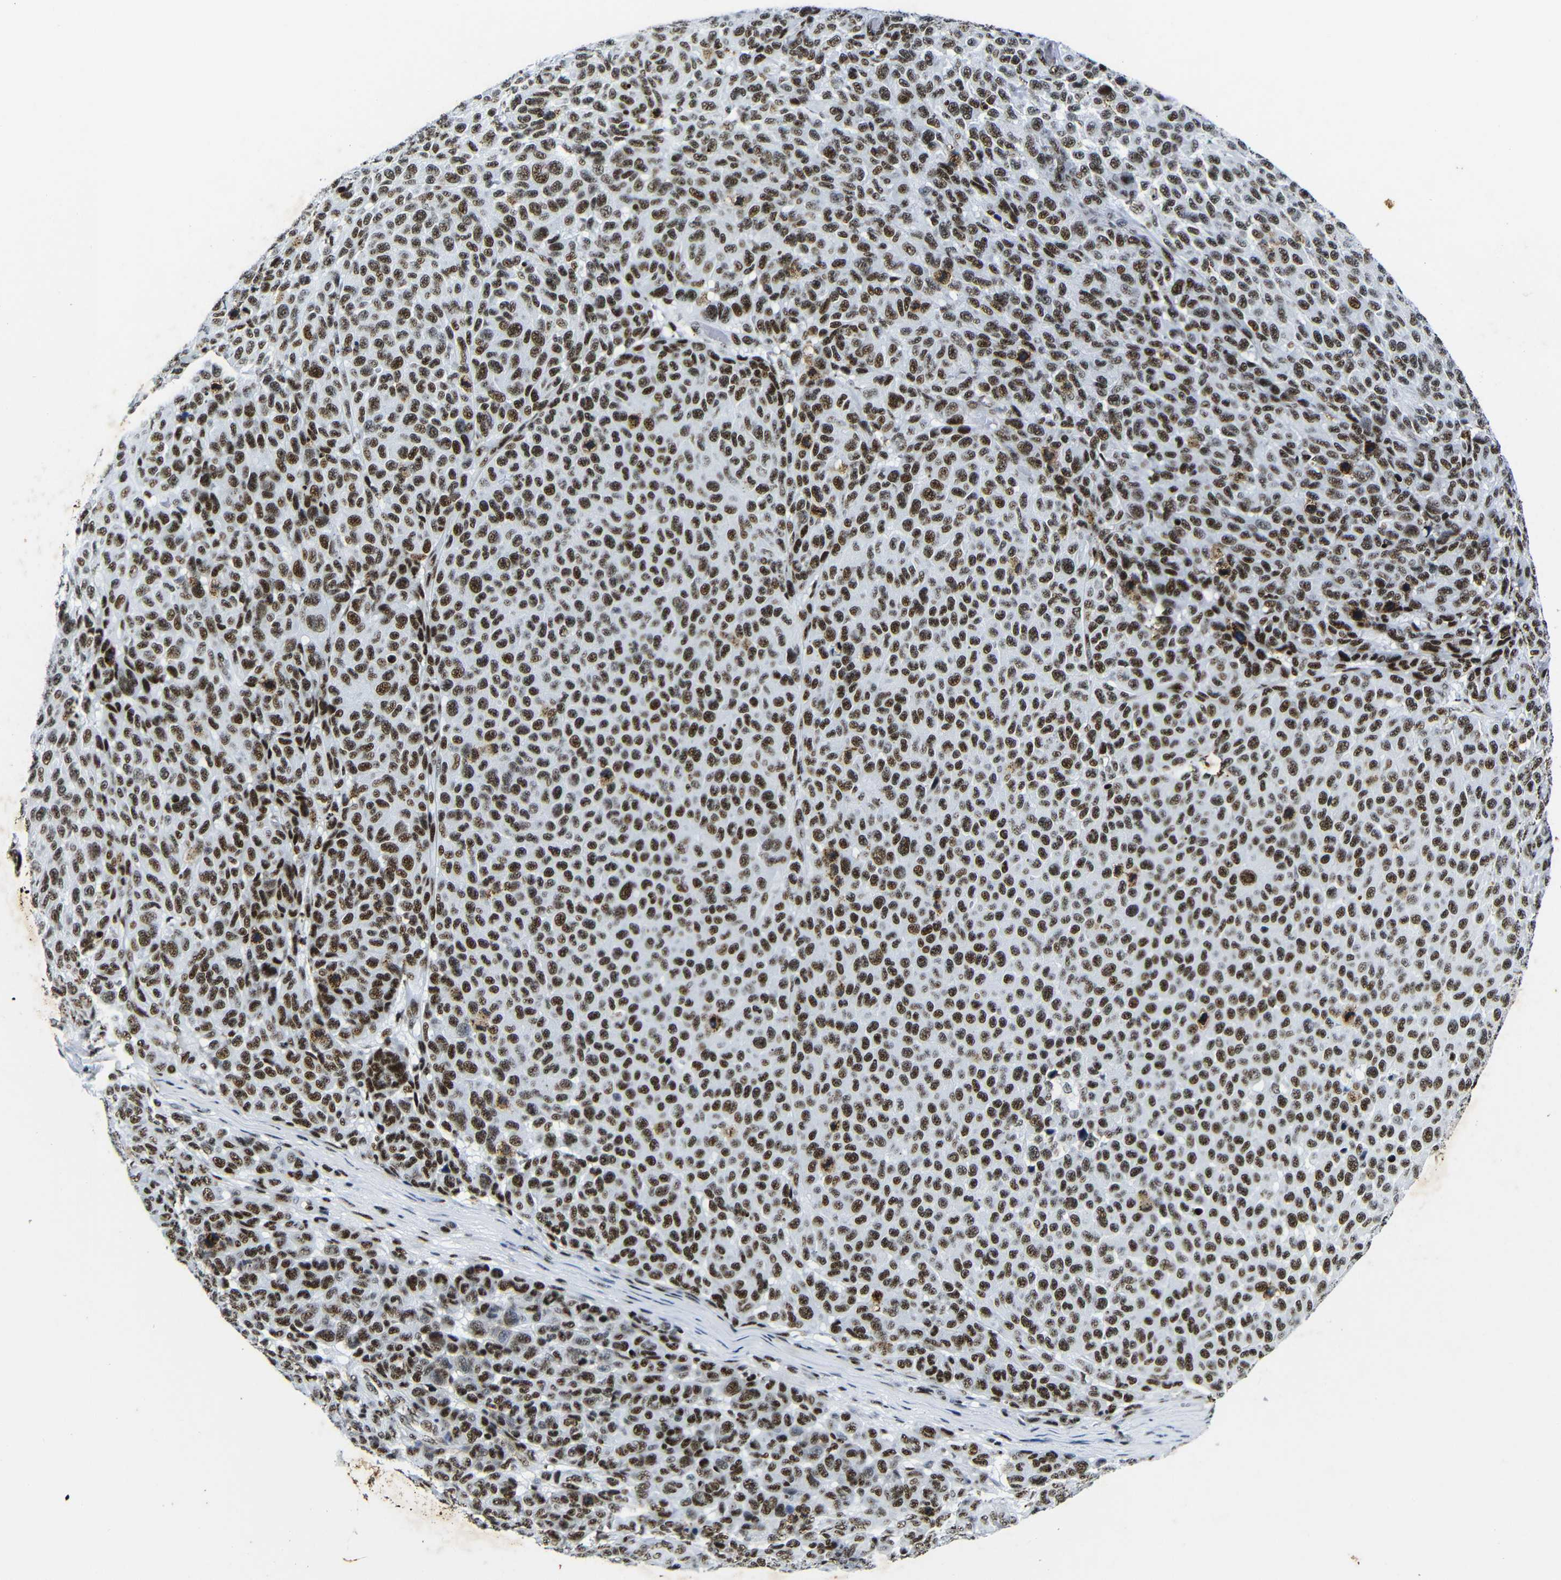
{"staining": {"intensity": "strong", "quantity": ">75%", "location": "nuclear"}, "tissue": "melanoma", "cell_type": "Tumor cells", "image_type": "cancer", "snomed": [{"axis": "morphology", "description": "Malignant melanoma, NOS"}, {"axis": "topography", "description": "Skin"}], "caption": "Malignant melanoma tissue exhibits strong nuclear positivity in approximately >75% of tumor cells", "gene": "SRSF1", "patient": {"sex": "male", "age": 59}}